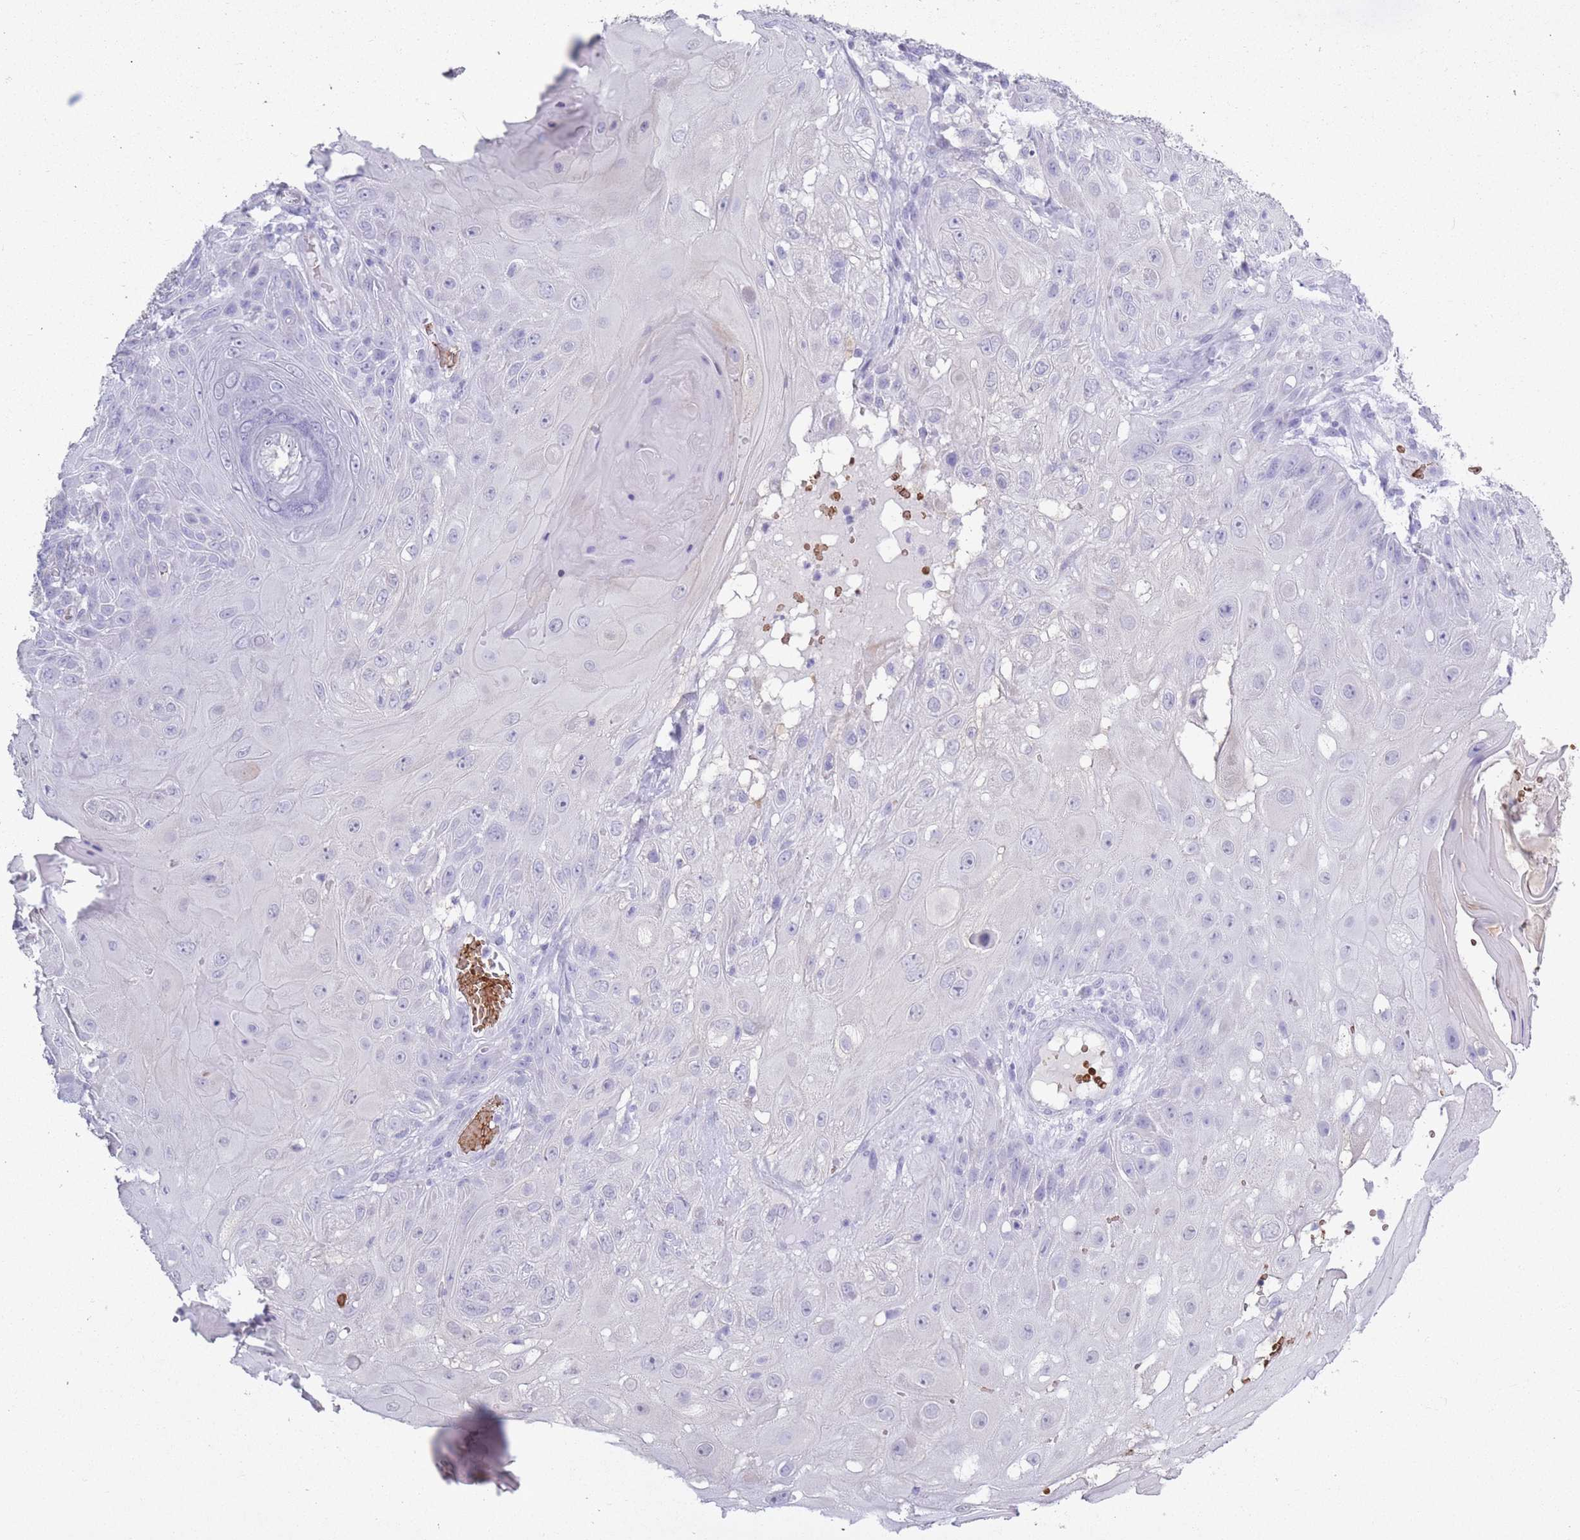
{"staining": {"intensity": "negative", "quantity": "none", "location": "none"}, "tissue": "skin cancer", "cell_type": "Tumor cells", "image_type": "cancer", "snomed": [{"axis": "morphology", "description": "Normal tissue, NOS"}, {"axis": "morphology", "description": "Squamous cell carcinoma, NOS"}, {"axis": "topography", "description": "Skin"}, {"axis": "topography", "description": "Cartilage tissue"}], "caption": "Skin cancer (squamous cell carcinoma) was stained to show a protein in brown. There is no significant positivity in tumor cells.", "gene": "OR7C1", "patient": {"sex": "female", "age": 79}}